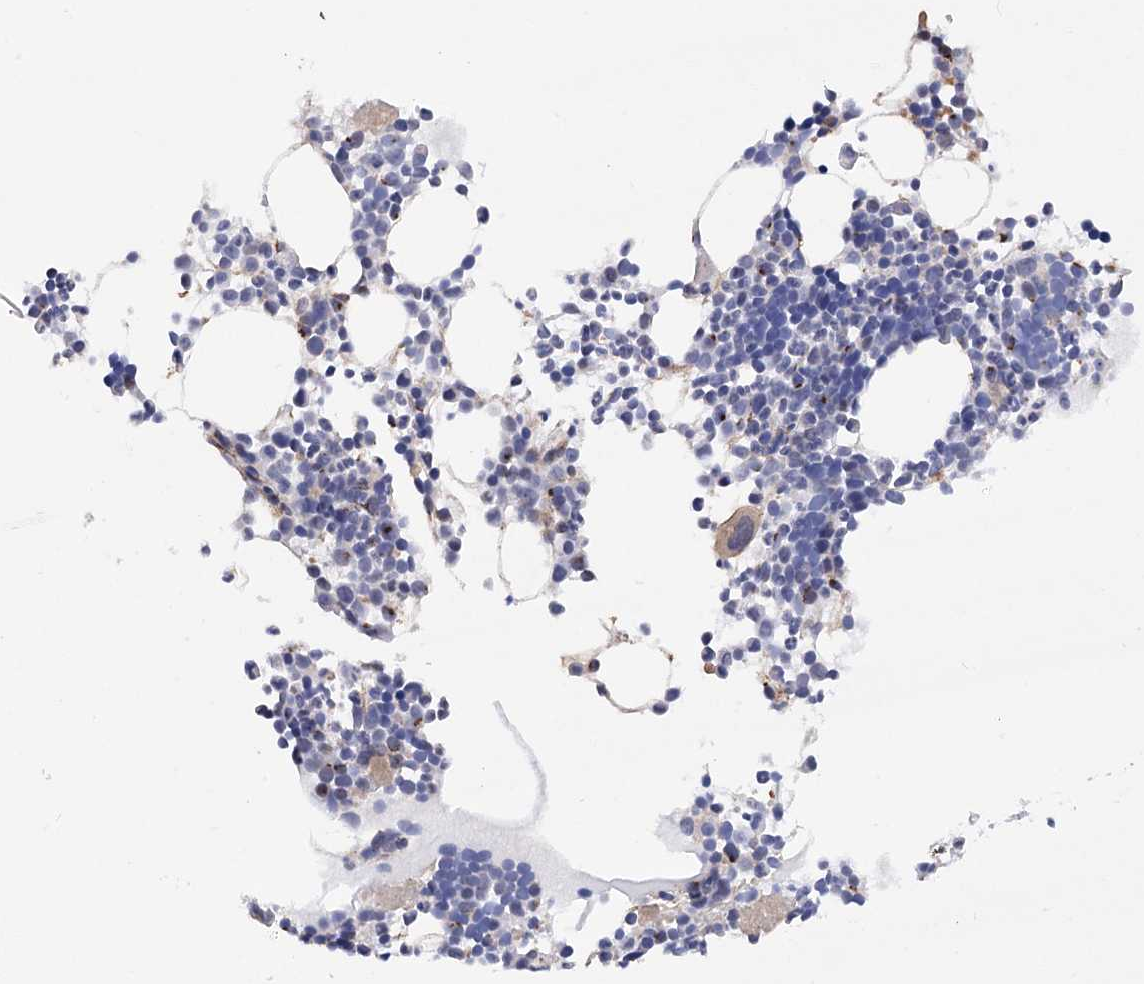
{"staining": {"intensity": "negative", "quantity": "none", "location": "none"}, "tissue": "bone marrow", "cell_type": "Hematopoietic cells", "image_type": "normal", "snomed": [{"axis": "morphology", "description": "Normal tissue, NOS"}, {"axis": "topography", "description": "Bone marrow"}], "caption": "This is an IHC photomicrograph of benign bone marrow. There is no positivity in hematopoietic cells.", "gene": "C11orf96", "patient": {"sex": "female", "age": 89}}